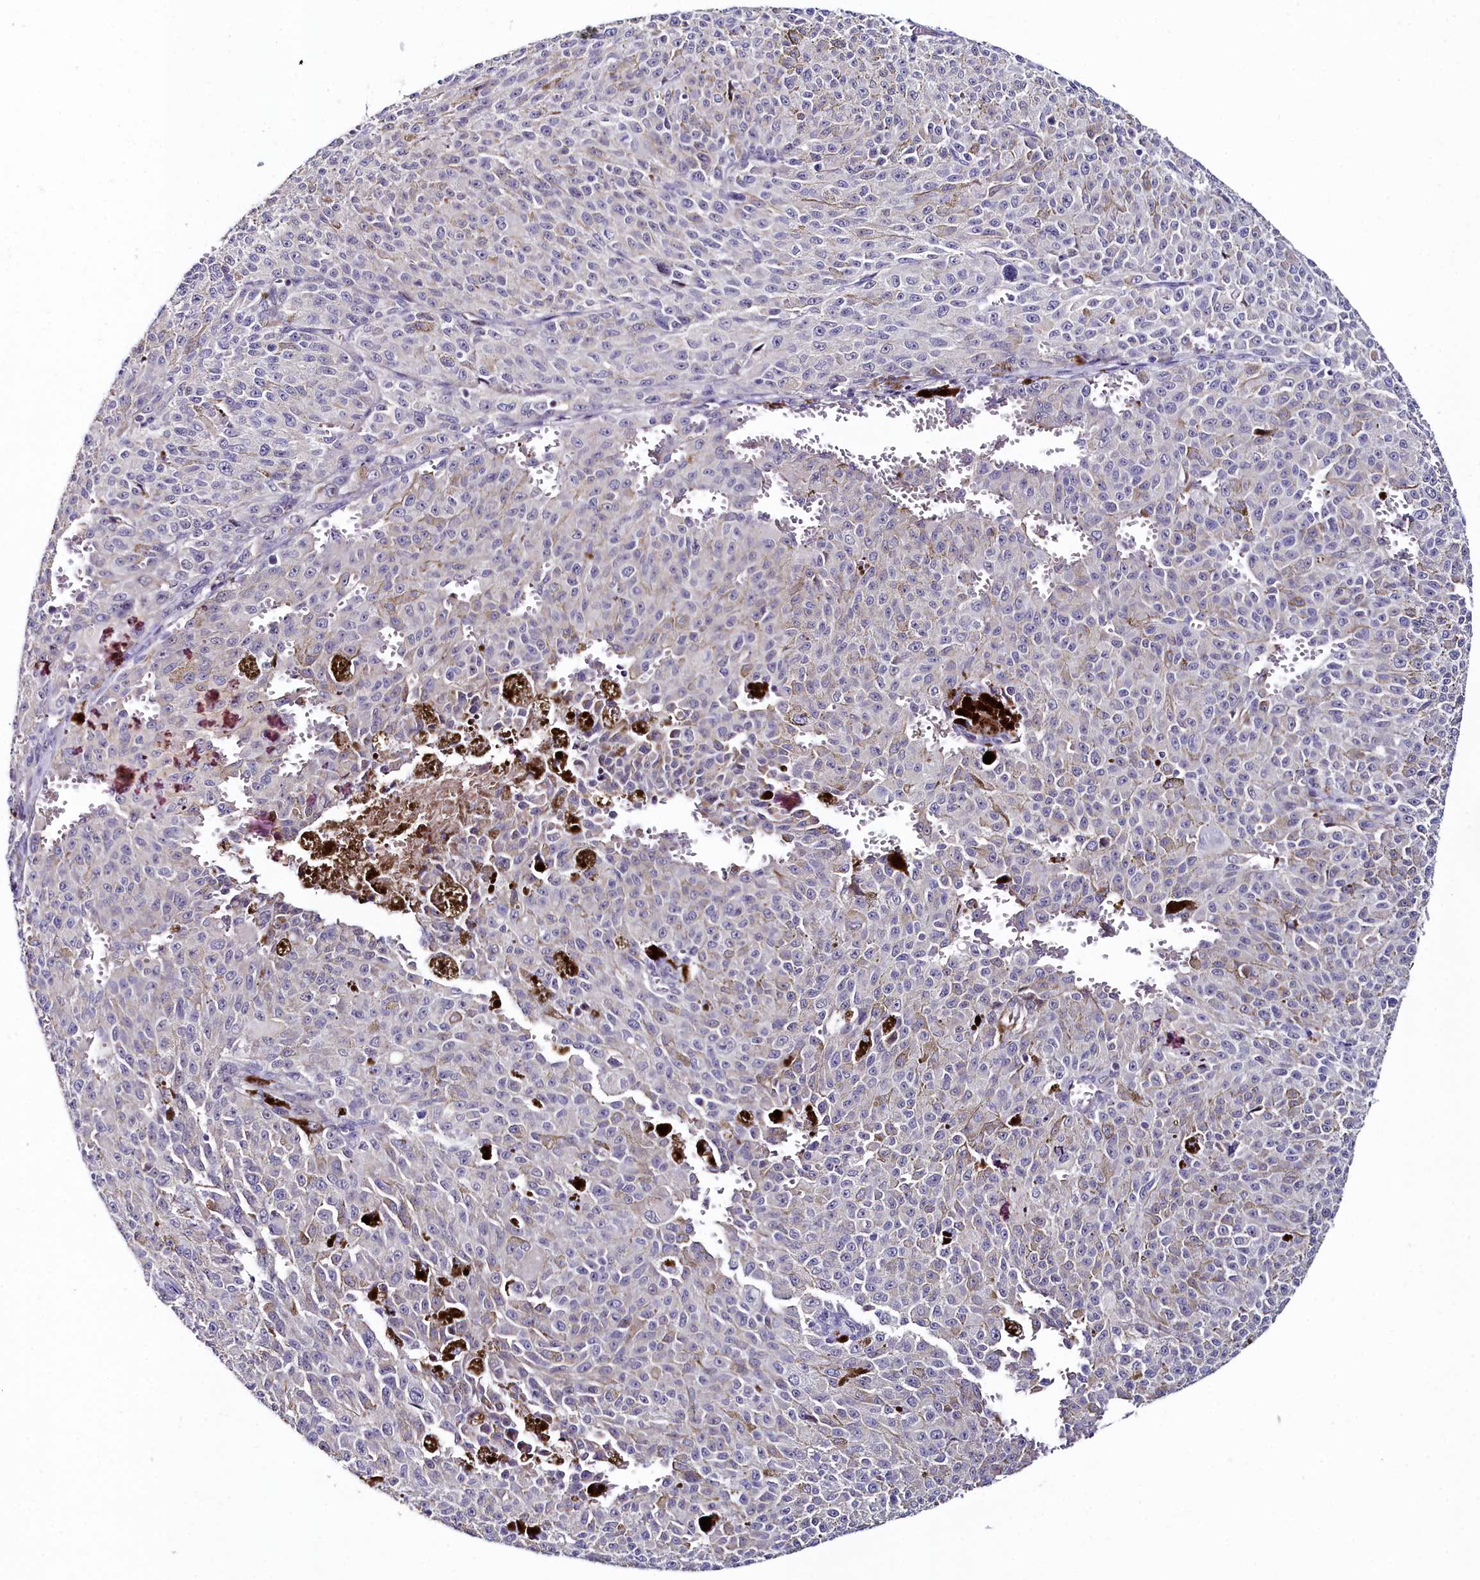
{"staining": {"intensity": "weak", "quantity": "<25%", "location": "cytoplasmic/membranous"}, "tissue": "melanoma", "cell_type": "Tumor cells", "image_type": "cancer", "snomed": [{"axis": "morphology", "description": "Malignant melanoma, NOS"}, {"axis": "topography", "description": "Skin"}], "caption": "Immunohistochemistry of human malignant melanoma demonstrates no positivity in tumor cells.", "gene": "KCTD18", "patient": {"sex": "female", "age": 52}}